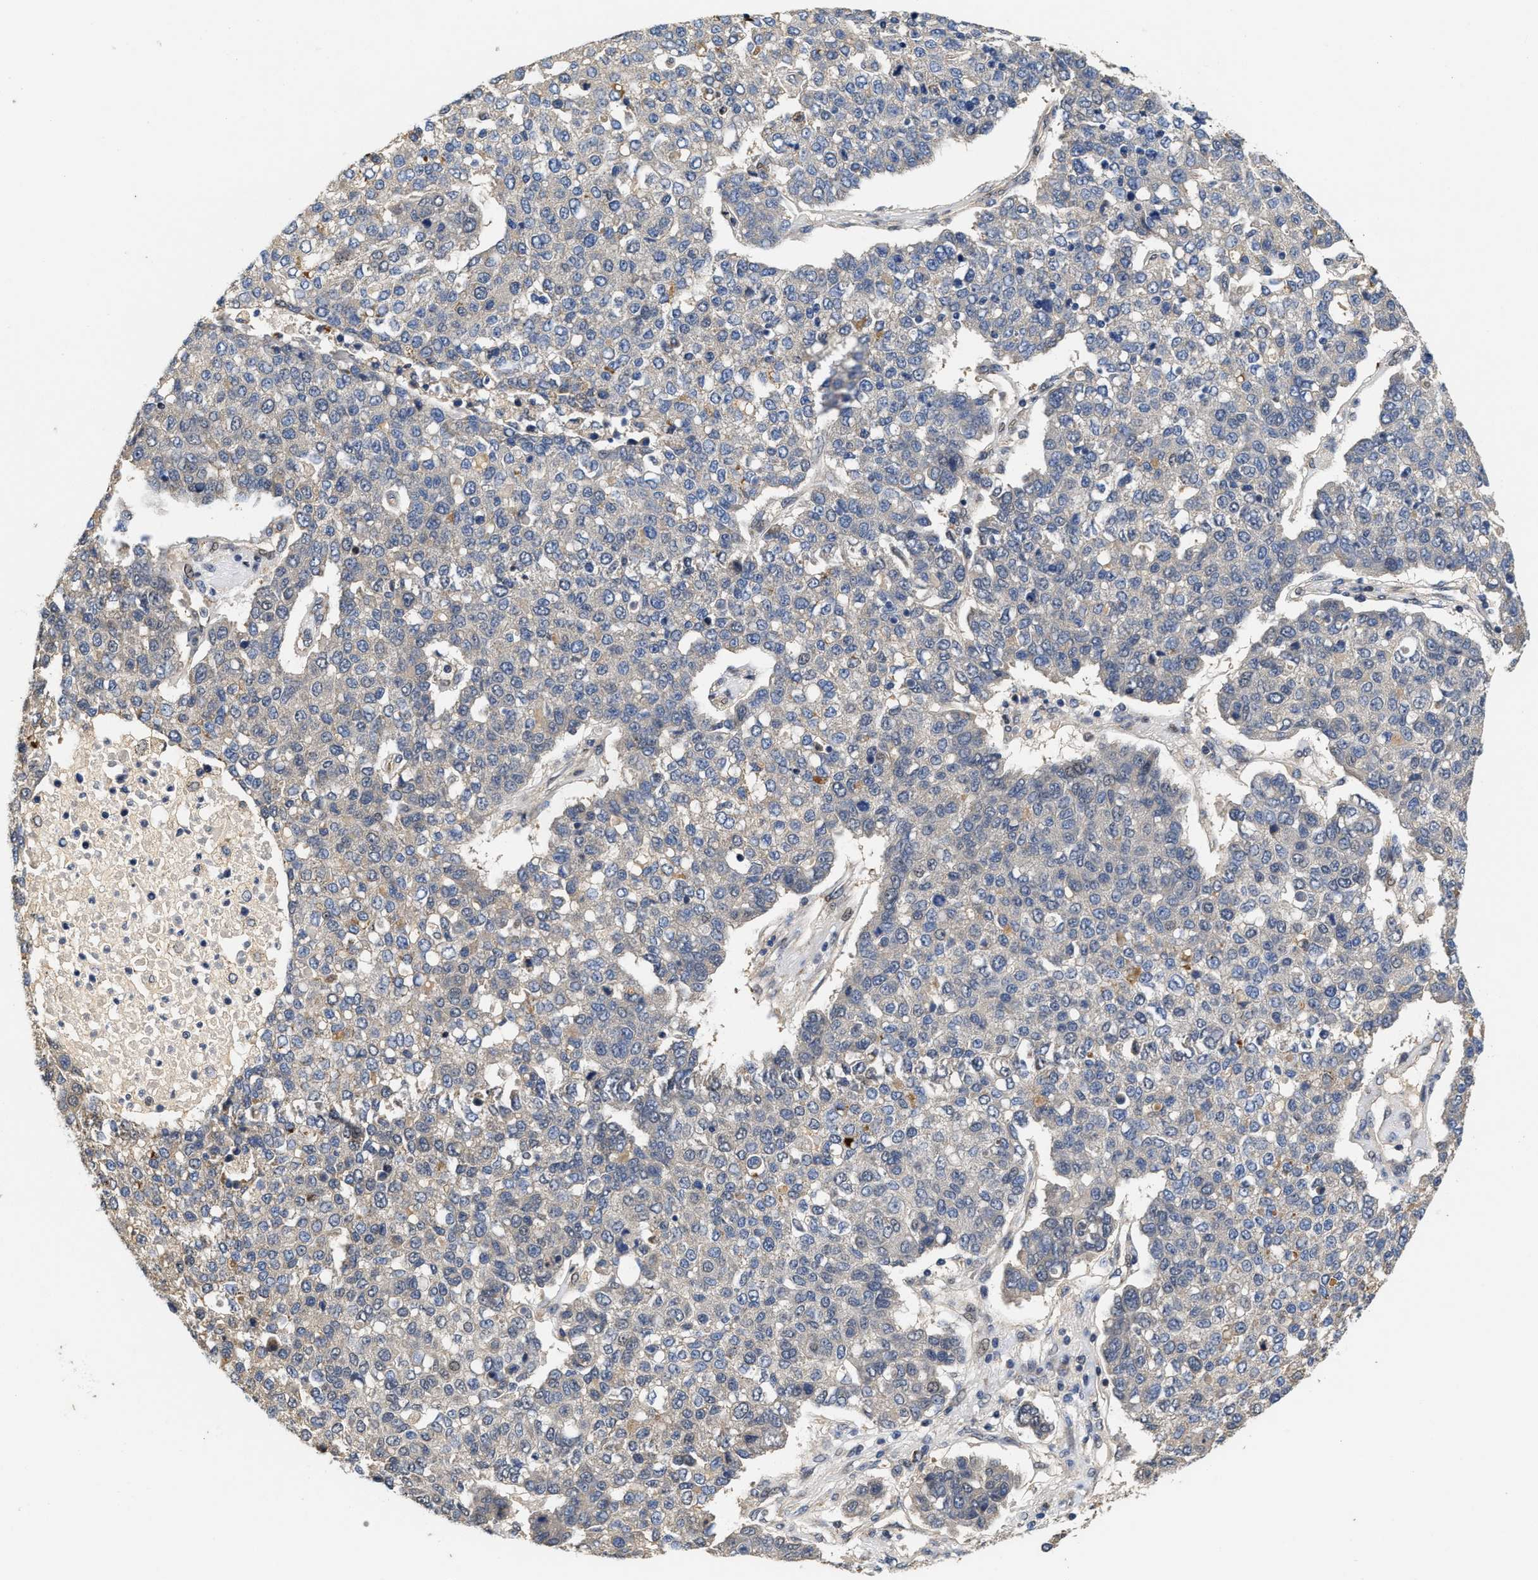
{"staining": {"intensity": "weak", "quantity": "<25%", "location": "cytoplasmic/membranous"}, "tissue": "pancreatic cancer", "cell_type": "Tumor cells", "image_type": "cancer", "snomed": [{"axis": "morphology", "description": "Adenocarcinoma, NOS"}, {"axis": "topography", "description": "Pancreas"}], "caption": "High magnification brightfield microscopy of pancreatic cancer stained with DAB (3,3'-diaminobenzidine) (brown) and counterstained with hematoxylin (blue): tumor cells show no significant staining.", "gene": "SCYL2", "patient": {"sex": "female", "age": 61}}